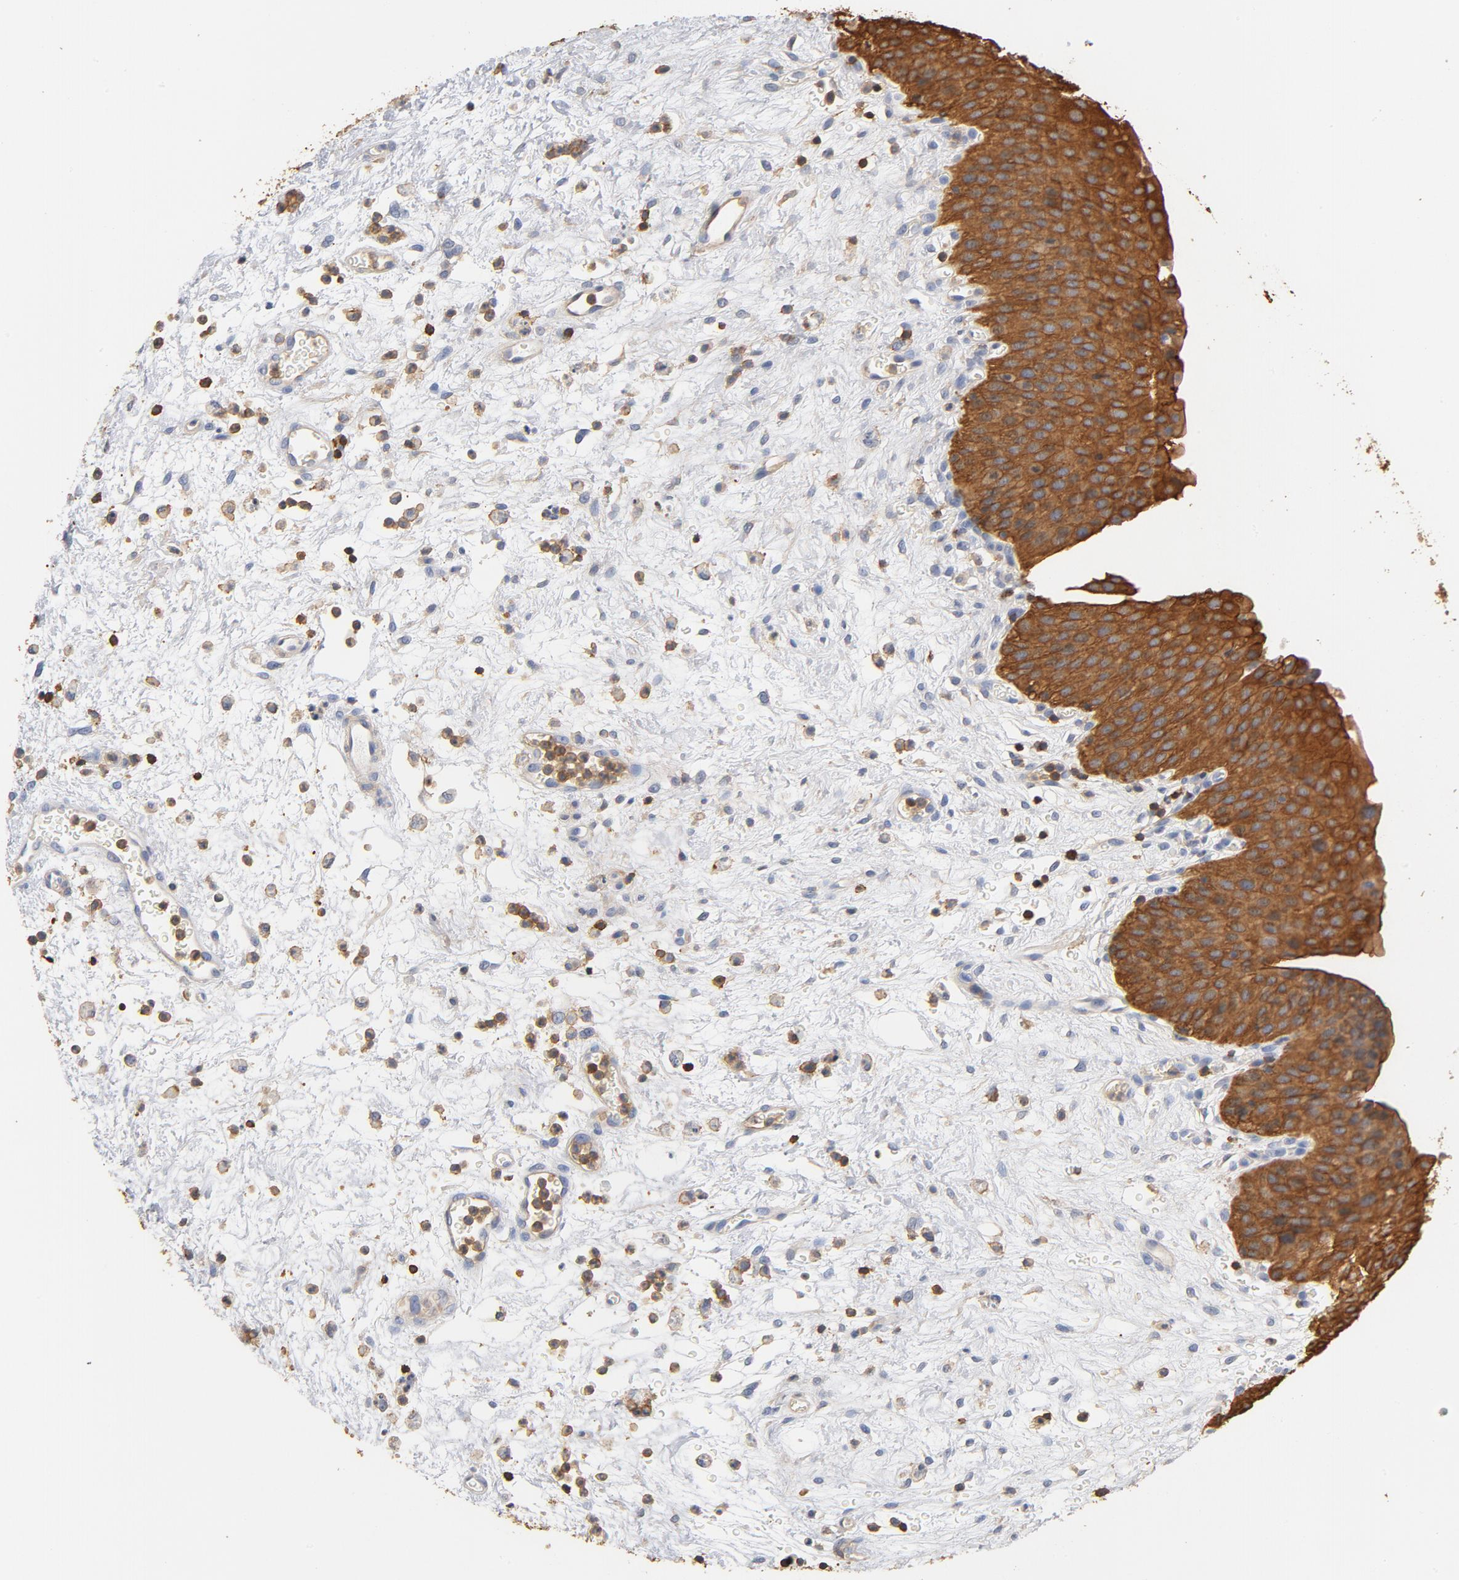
{"staining": {"intensity": "strong", "quantity": ">75%", "location": "cytoplasmic/membranous"}, "tissue": "urinary bladder", "cell_type": "Urothelial cells", "image_type": "normal", "snomed": [{"axis": "morphology", "description": "Normal tissue, NOS"}, {"axis": "morphology", "description": "Dysplasia, NOS"}, {"axis": "topography", "description": "Urinary bladder"}], "caption": "Urinary bladder stained with IHC exhibits strong cytoplasmic/membranous positivity in approximately >75% of urothelial cells.", "gene": "EZR", "patient": {"sex": "male", "age": 35}}